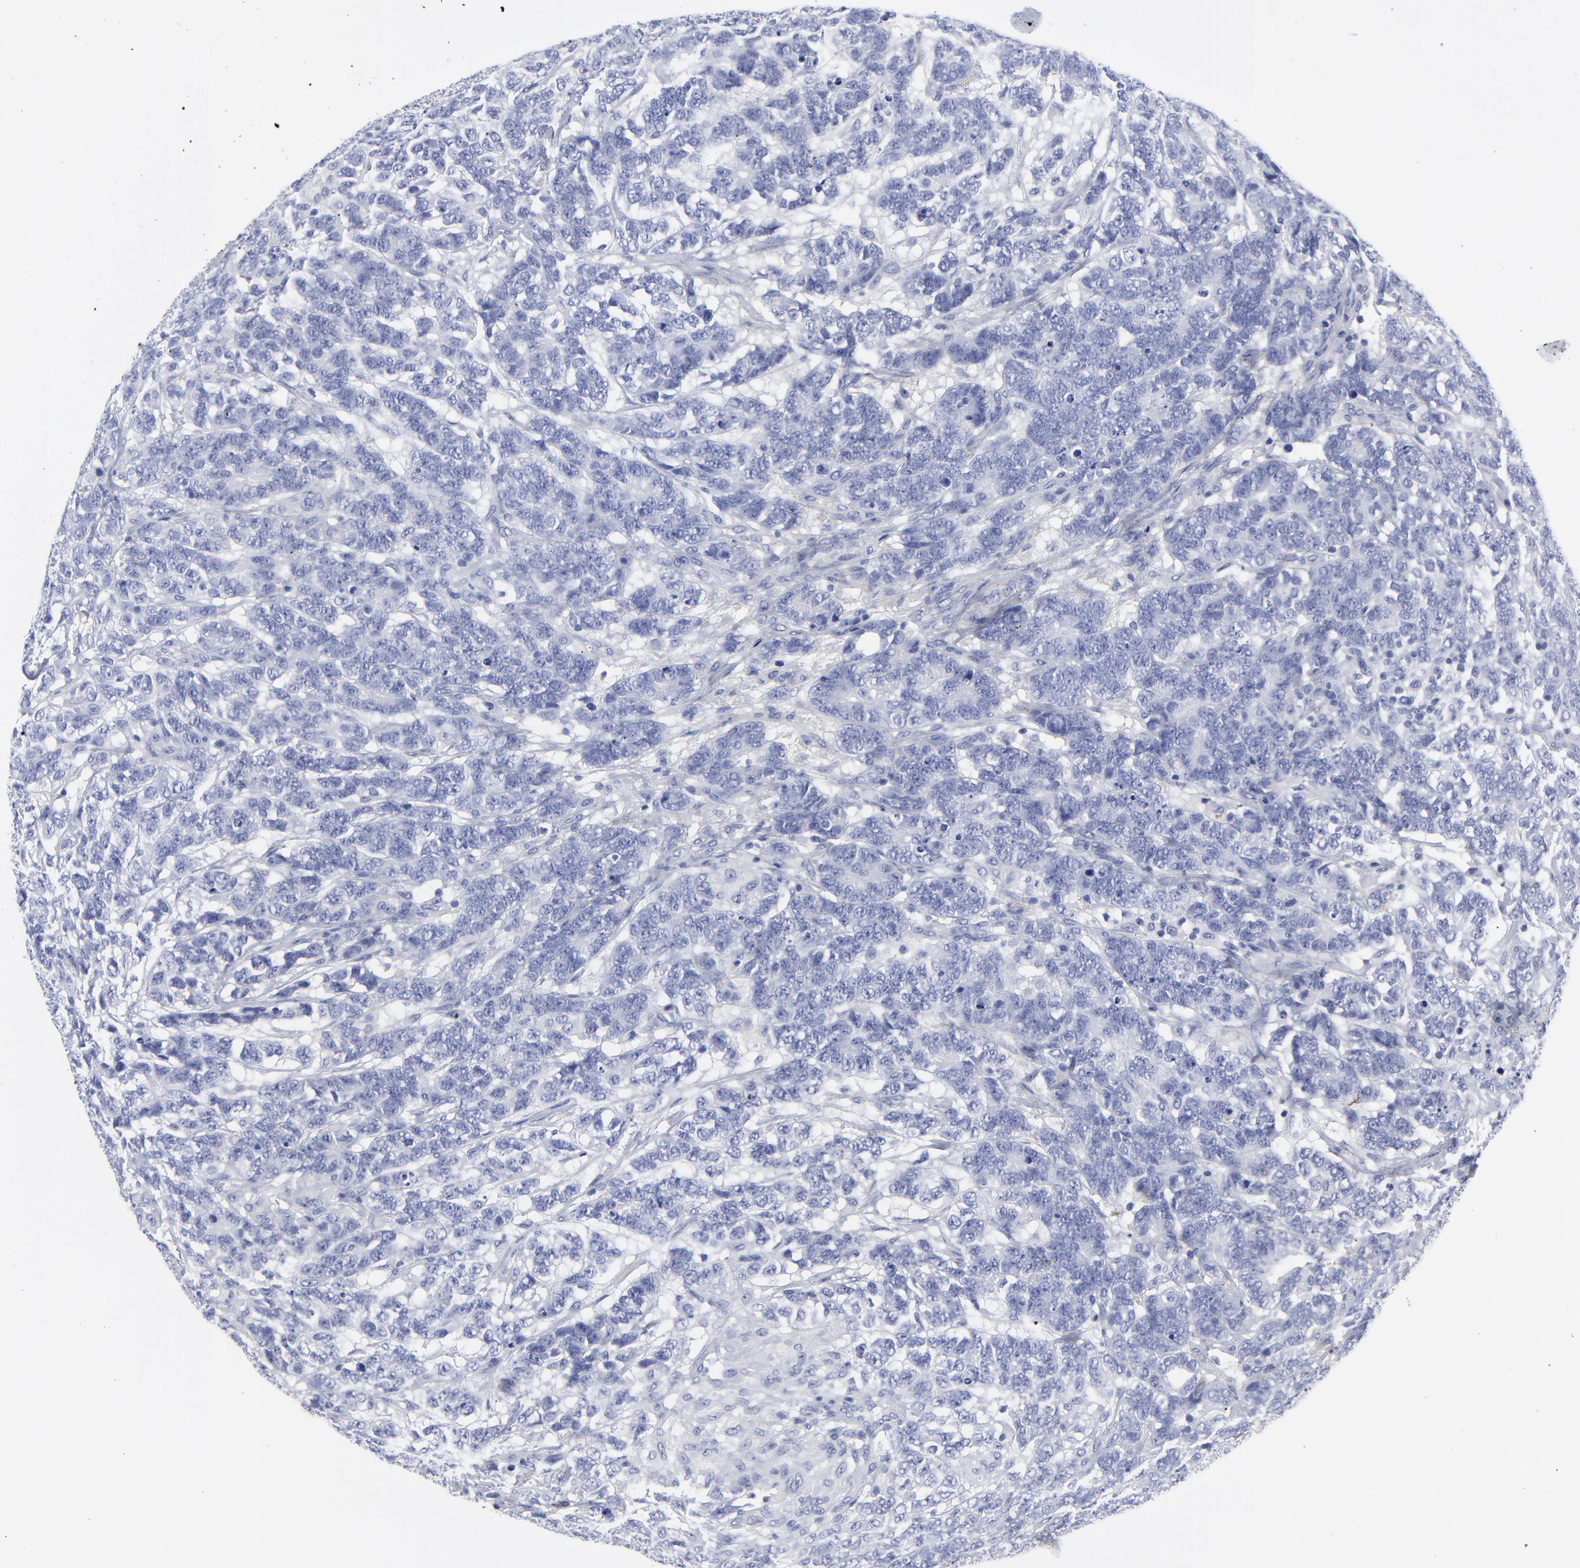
{"staining": {"intensity": "negative", "quantity": "none", "location": "none"}, "tissue": "testis cancer", "cell_type": "Tumor cells", "image_type": "cancer", "snomed": [{"axis": "morphology", "description": "Carcinoma, Embryonal, NOS"}, {"axis": "topography", "description": "Testis"}], "caption": "Immunohistochemical staining of testis cancer displays no significant expression in tumor cells.", "gene": "DCN", "patient": {"sex": "male", "age": 26}}